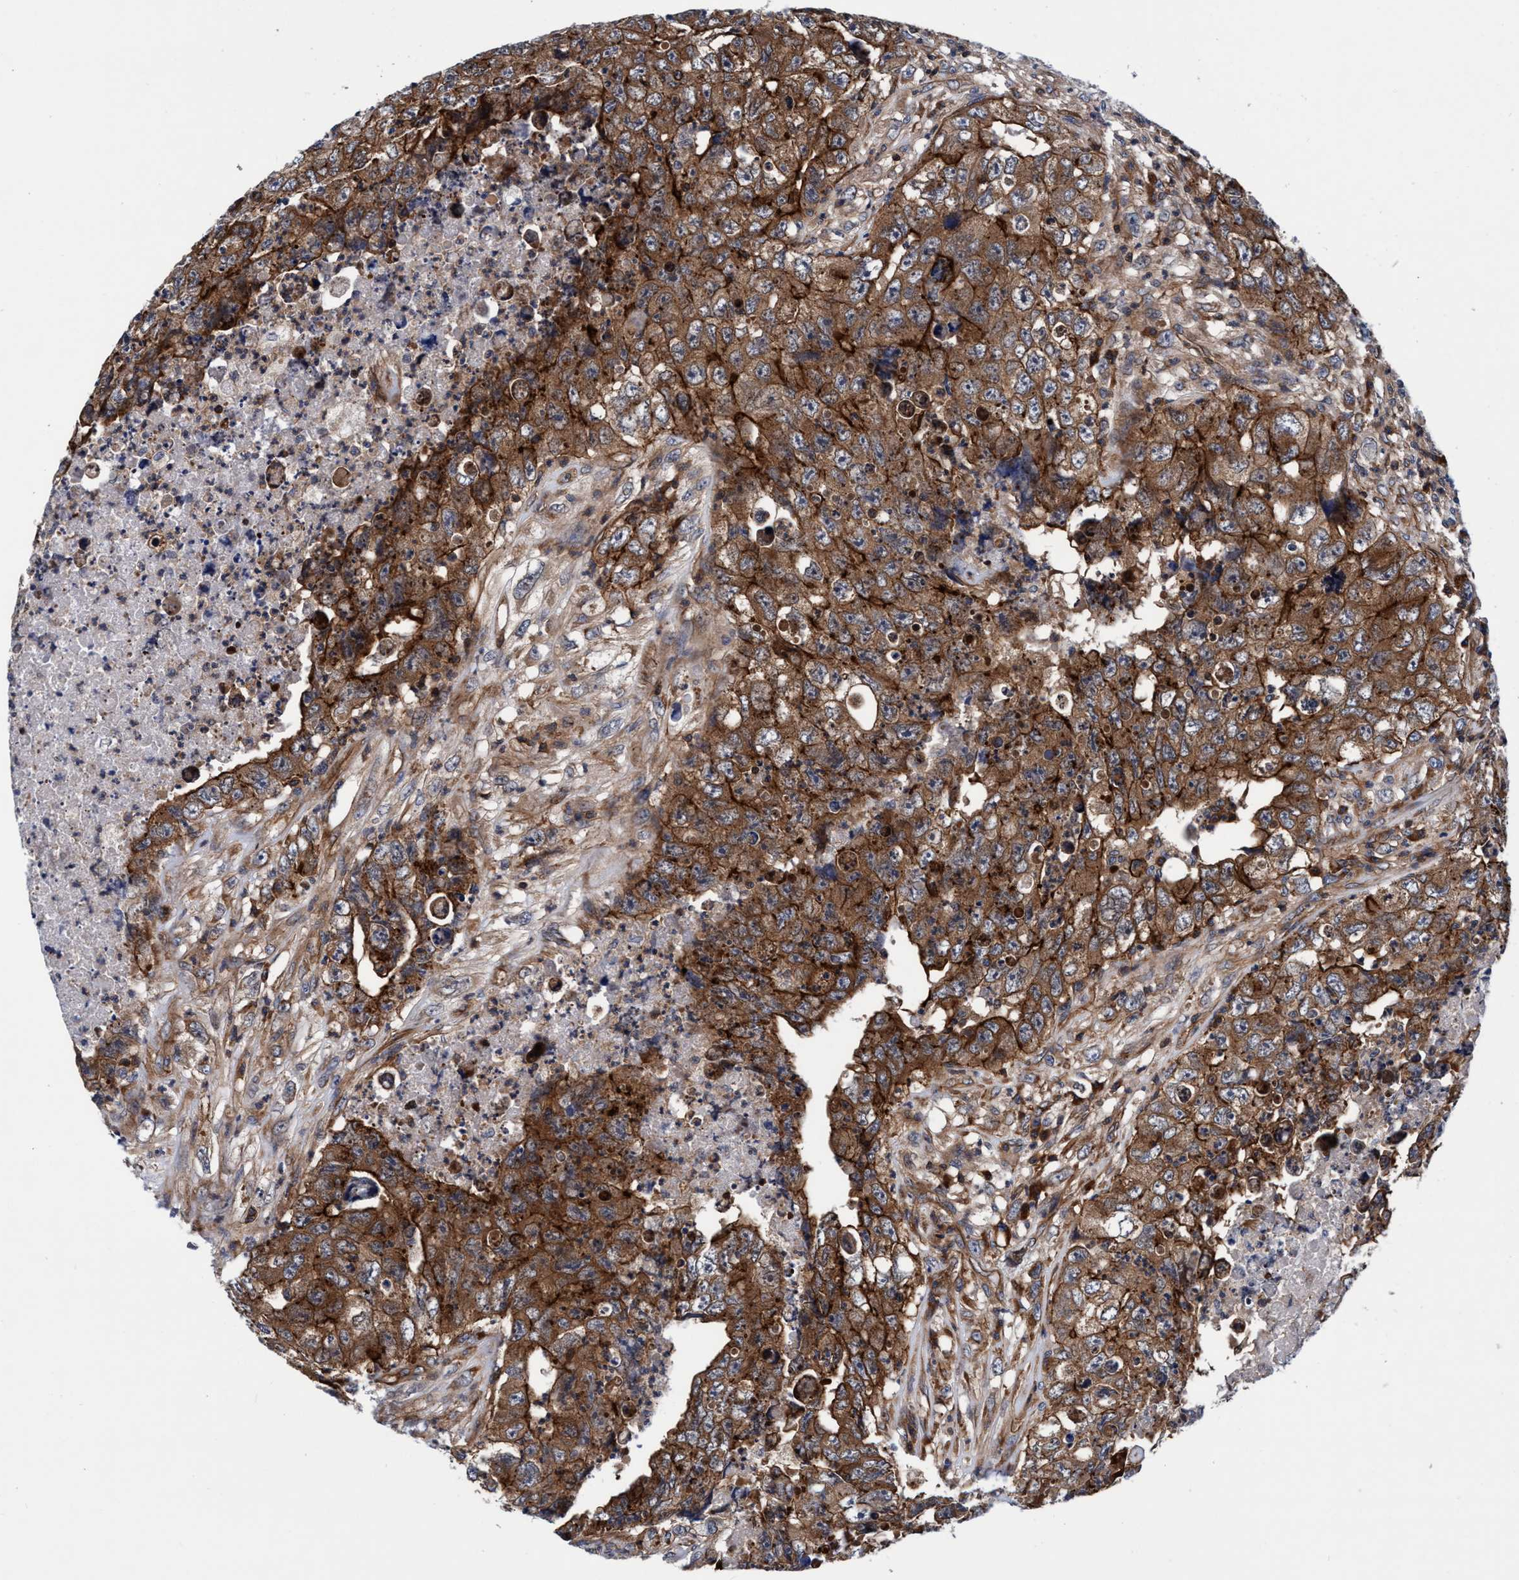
{"staining": {"intensity": "strong", "quantity": ">75%", "location": "cytoplasmic/membranous"}, "tissue": "testis cancer", "cell_type": "Tumor cells", "image_type": "cancer", "snomed": [{"axis": "morphology", "description": "Carcinoma, Embryonal, NOS"}, {"axis": "topography", "description": "Testis"}], "caption": "Tumor cells demonstrate strong cytoplasmic/membranous staining in approximately >75% of cells in testis cancer (embryonal carcinoma). (DAB (3,3'-diaminobenzidine) = brown stain, brightfield microscopy at high magnification).", "gene": "MCM3AP", "patient": {"sex": "male", "age": 32}}